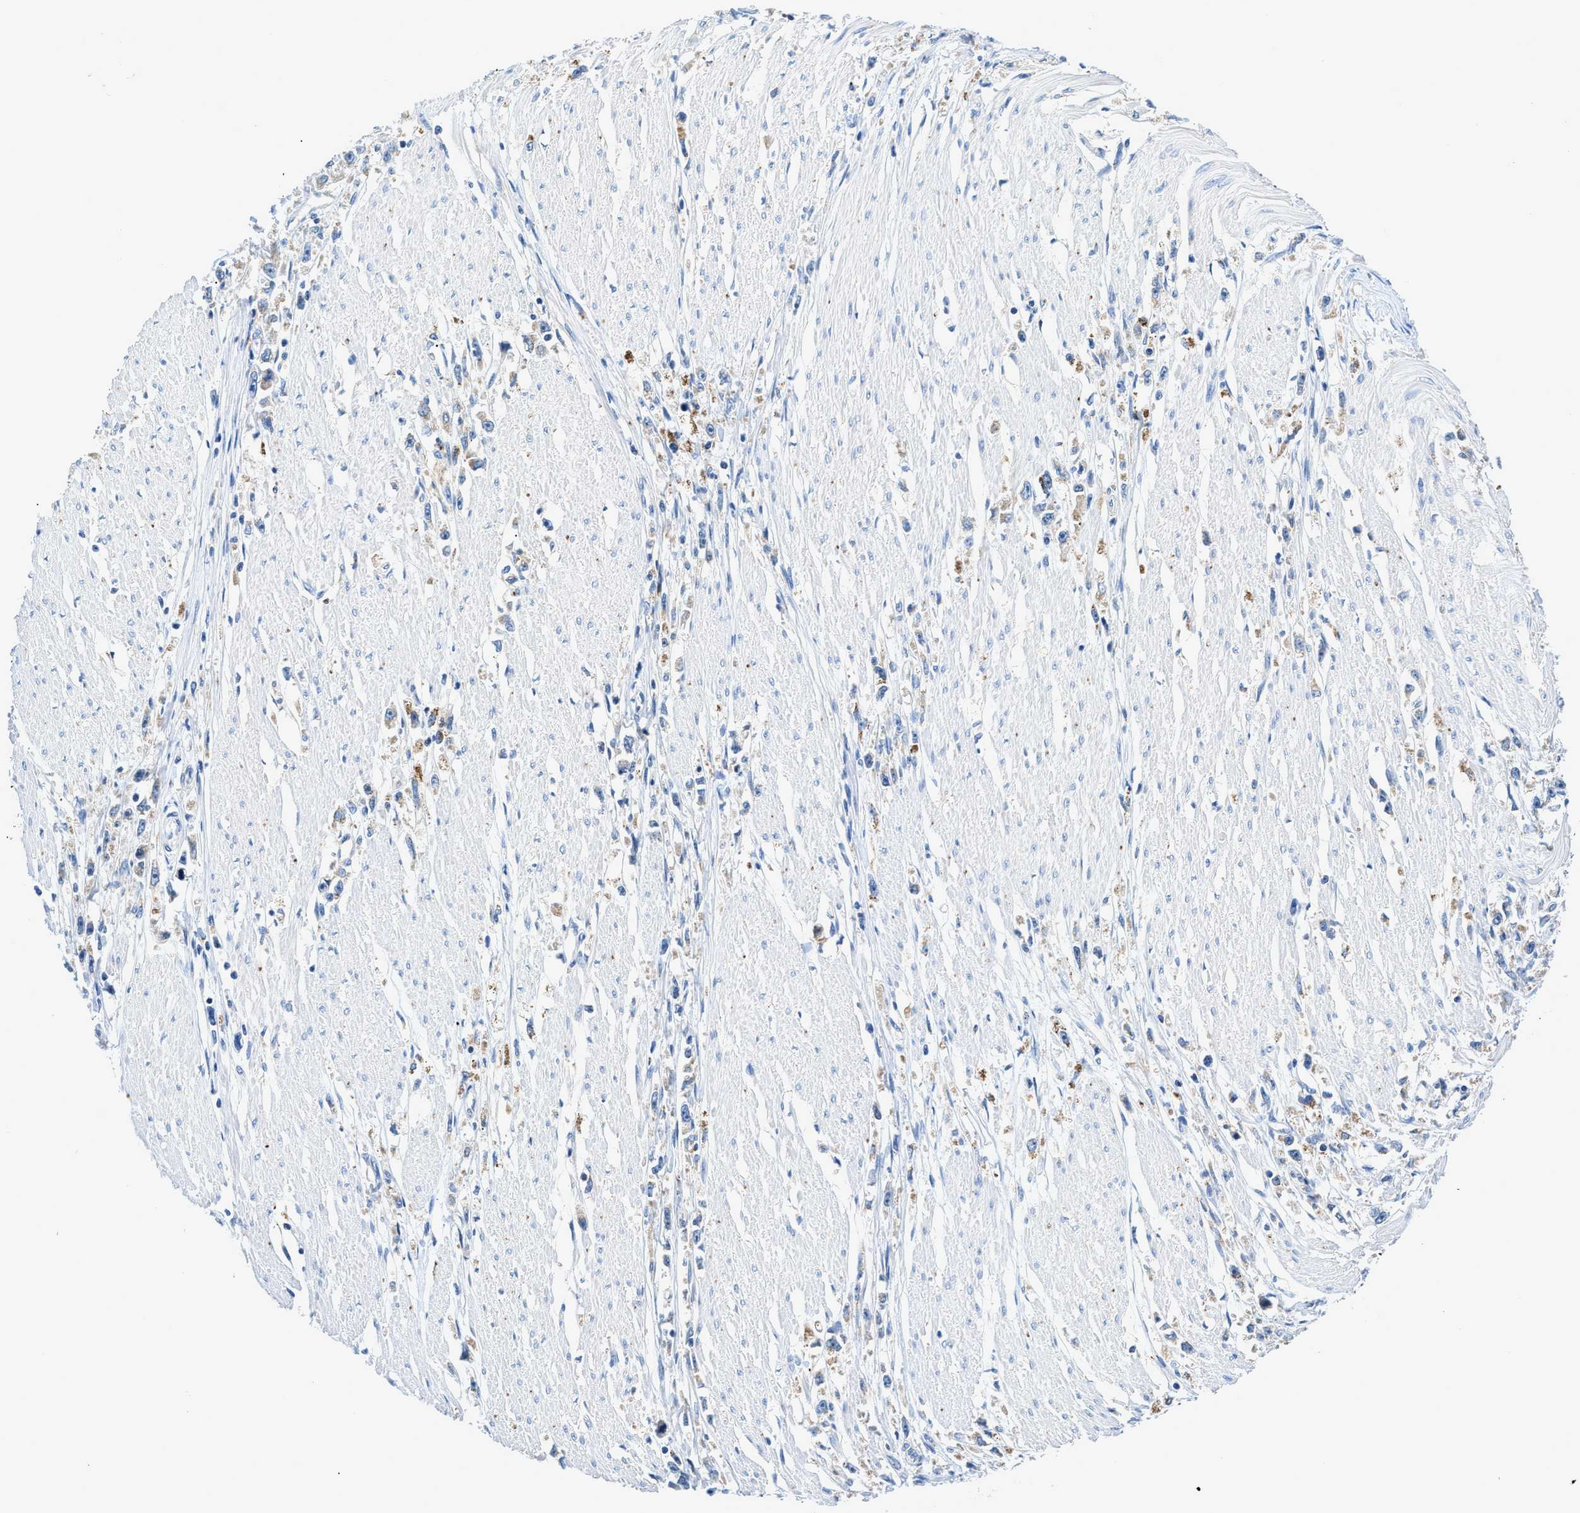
{"staining": {"intensity": "weak", "quantity": "<25%", "location": "cytoplasmic/membranous"}, "tissue": "stomach cancer", "cell_type": "Tumor cells", "image_type": "cancer", "snomed": [{"axis": "morphology", "description": "Adenocarcinoma, NOS"}, {"axis": "topography", "description": "Stomach"}], "caption": "Tumor cells show no significant protein positivity in stomach cancer (adenocarcinoma). The staining was performed using DAB (3,3'-diaminobenzidine) to visualize the protein expression in brown, while the nuclei were stained in blue with hematoxylin (Magnification: 20x).", "gene": "ADGRE3", "patient": {"sex": "female", "age": 59}}